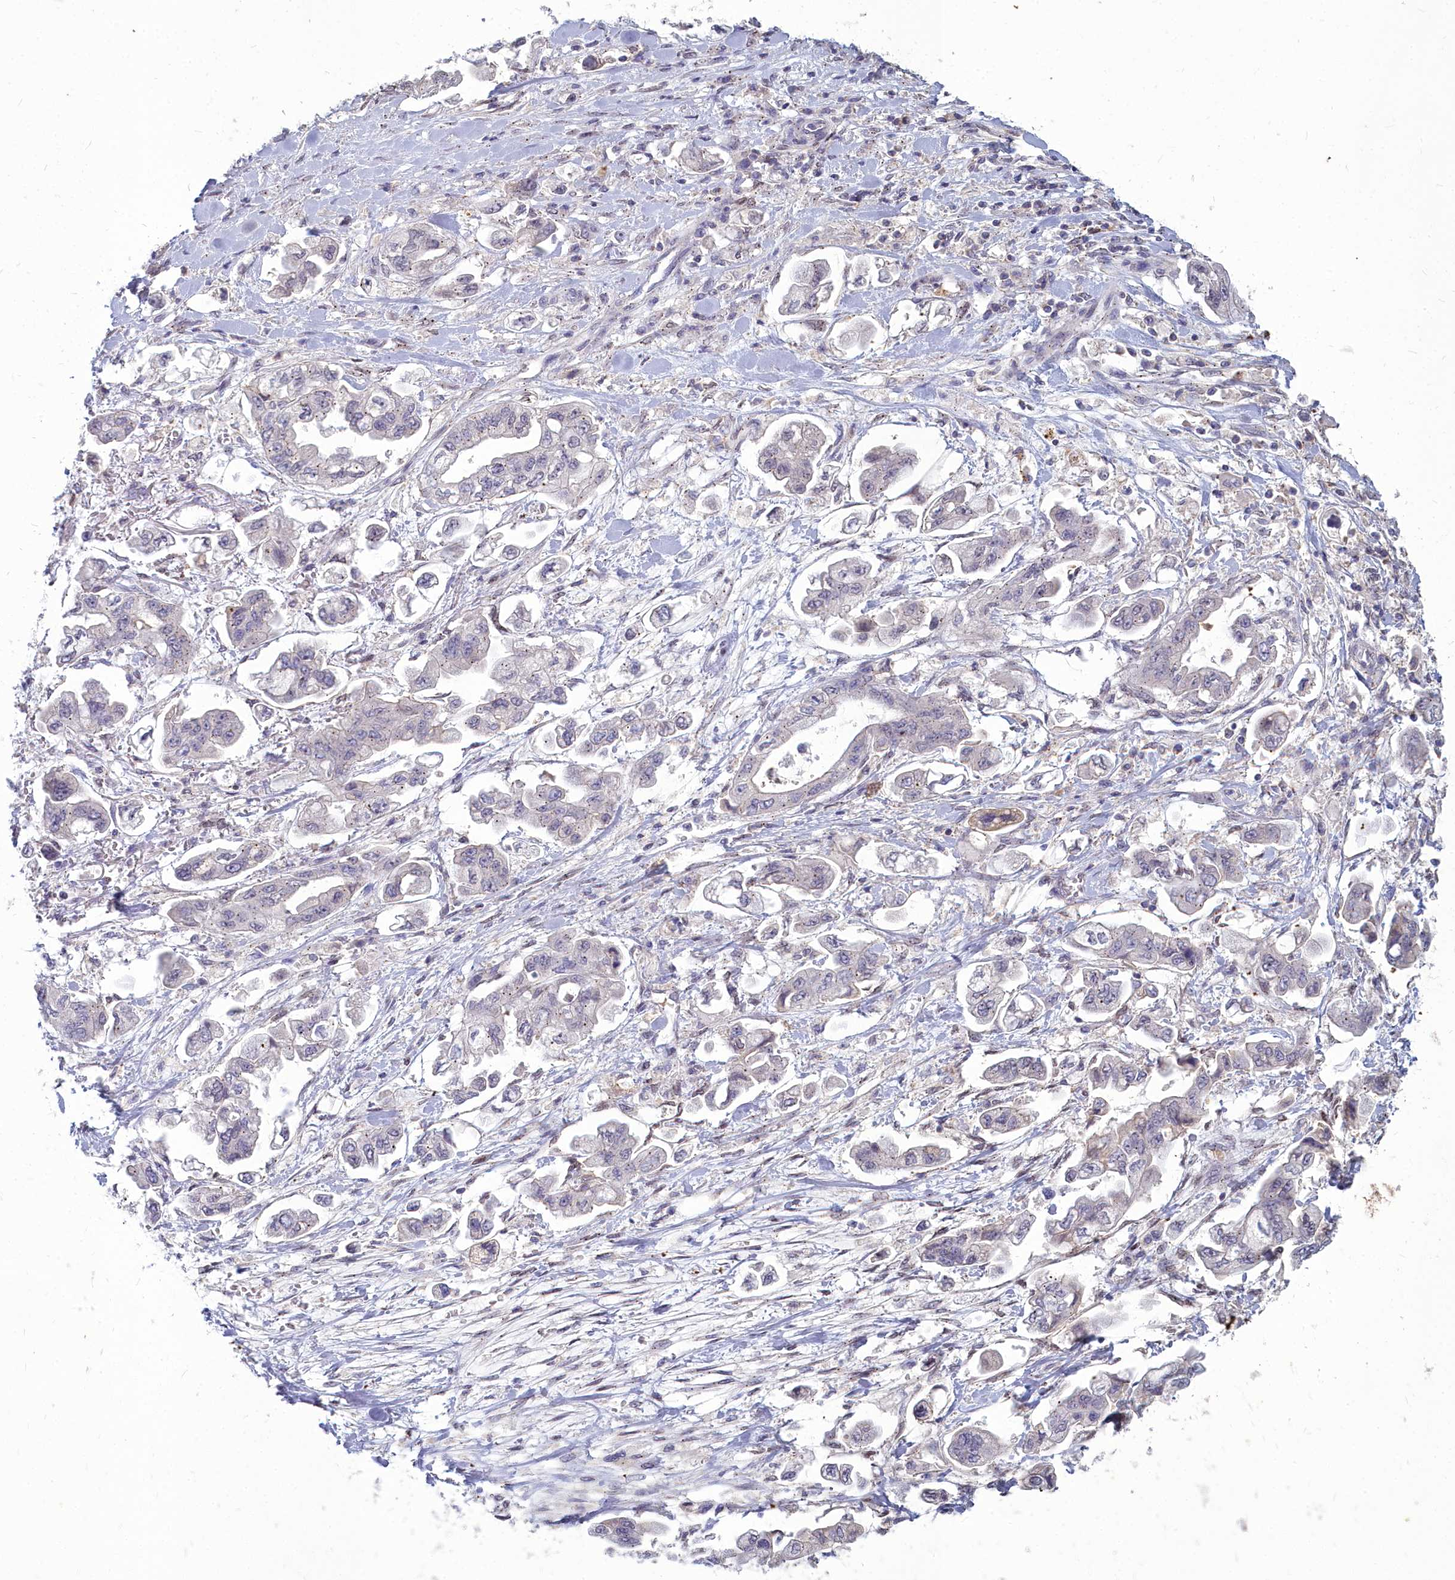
{"staining": {"intensity": "weak", "quantity": "<25%", "location": "cytoplasmic/membranous"}, "tissue": "stomach cancer", "cell_type": "Tumor cells", "image_type": "cancer", "snomed": [{"axis": "morphology", "description": "Adenocarcinoma, NOS"}, {"axis": "topography", "description": "Stomach"}], "caption": "Tumor cells are negative for protein expression in human adenocarcinoma (stomach).", "gene": "NOXA1", "patient": {"sex": "male", "age": 62}}